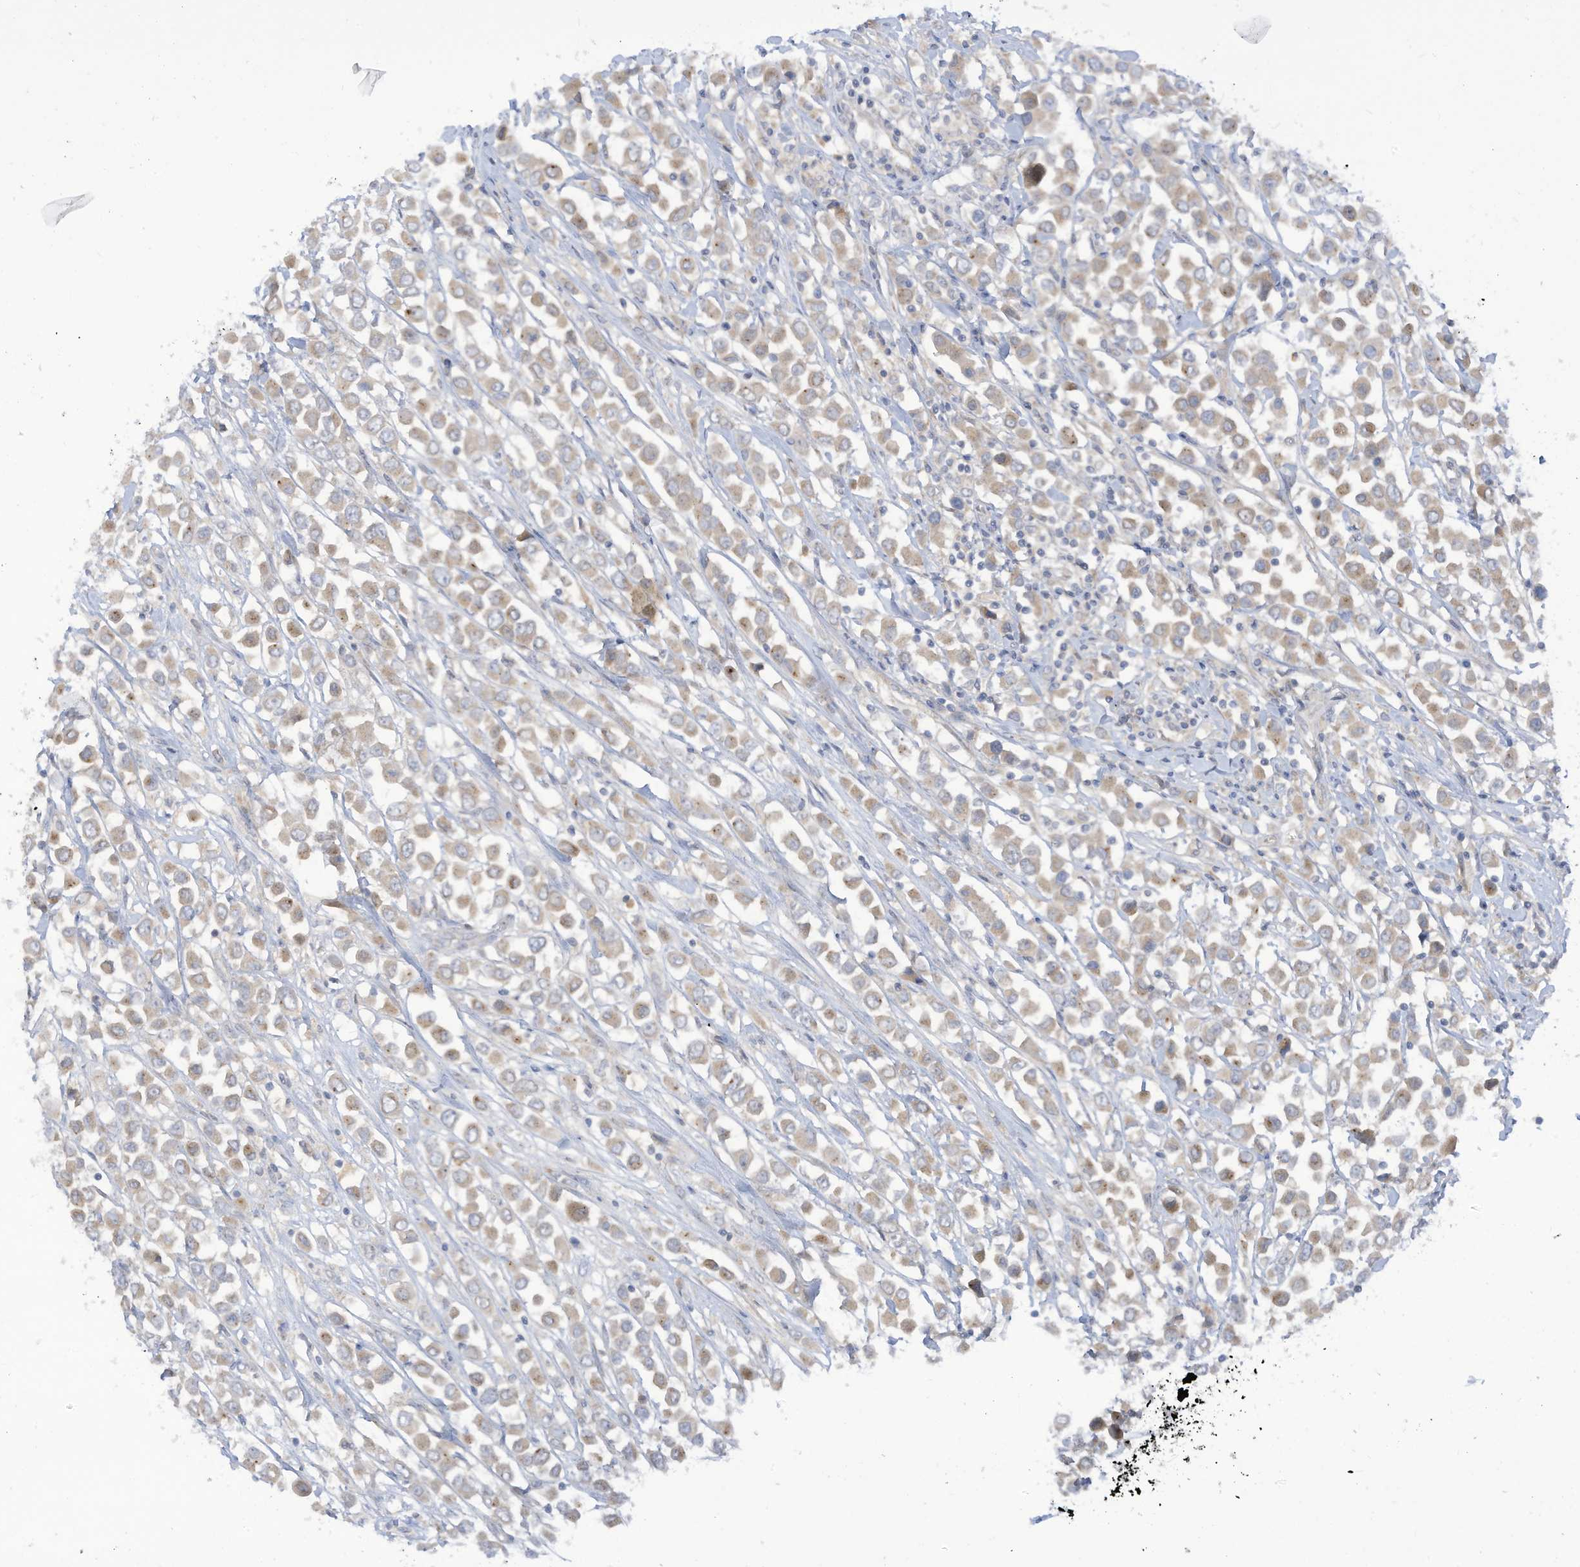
{"staining": {"intensity": "weak", "quantity": ">75%", "location": "cytoplasmic/membranous"}, "tissue": "breast cancer", "cell_type": "Tumor cells", "image_type": "cancer", "snomed": [{"axis": "morphology", "description": "Duct carcinoma"}, {"axis": "topography", "description": "Breast"}], "caption": "This histopathology image displays breast cancer (infiltrating ductal carcinoma) stained with immunohistochemistry (IHC) to label a protein in brown. The cytoplasmic/membranous of tumor cells show weak positivity for the protein. Nuclei are counter-stained blue.", "gene": "LRRN2", "patient": {"sex": "female", "age": 61}}